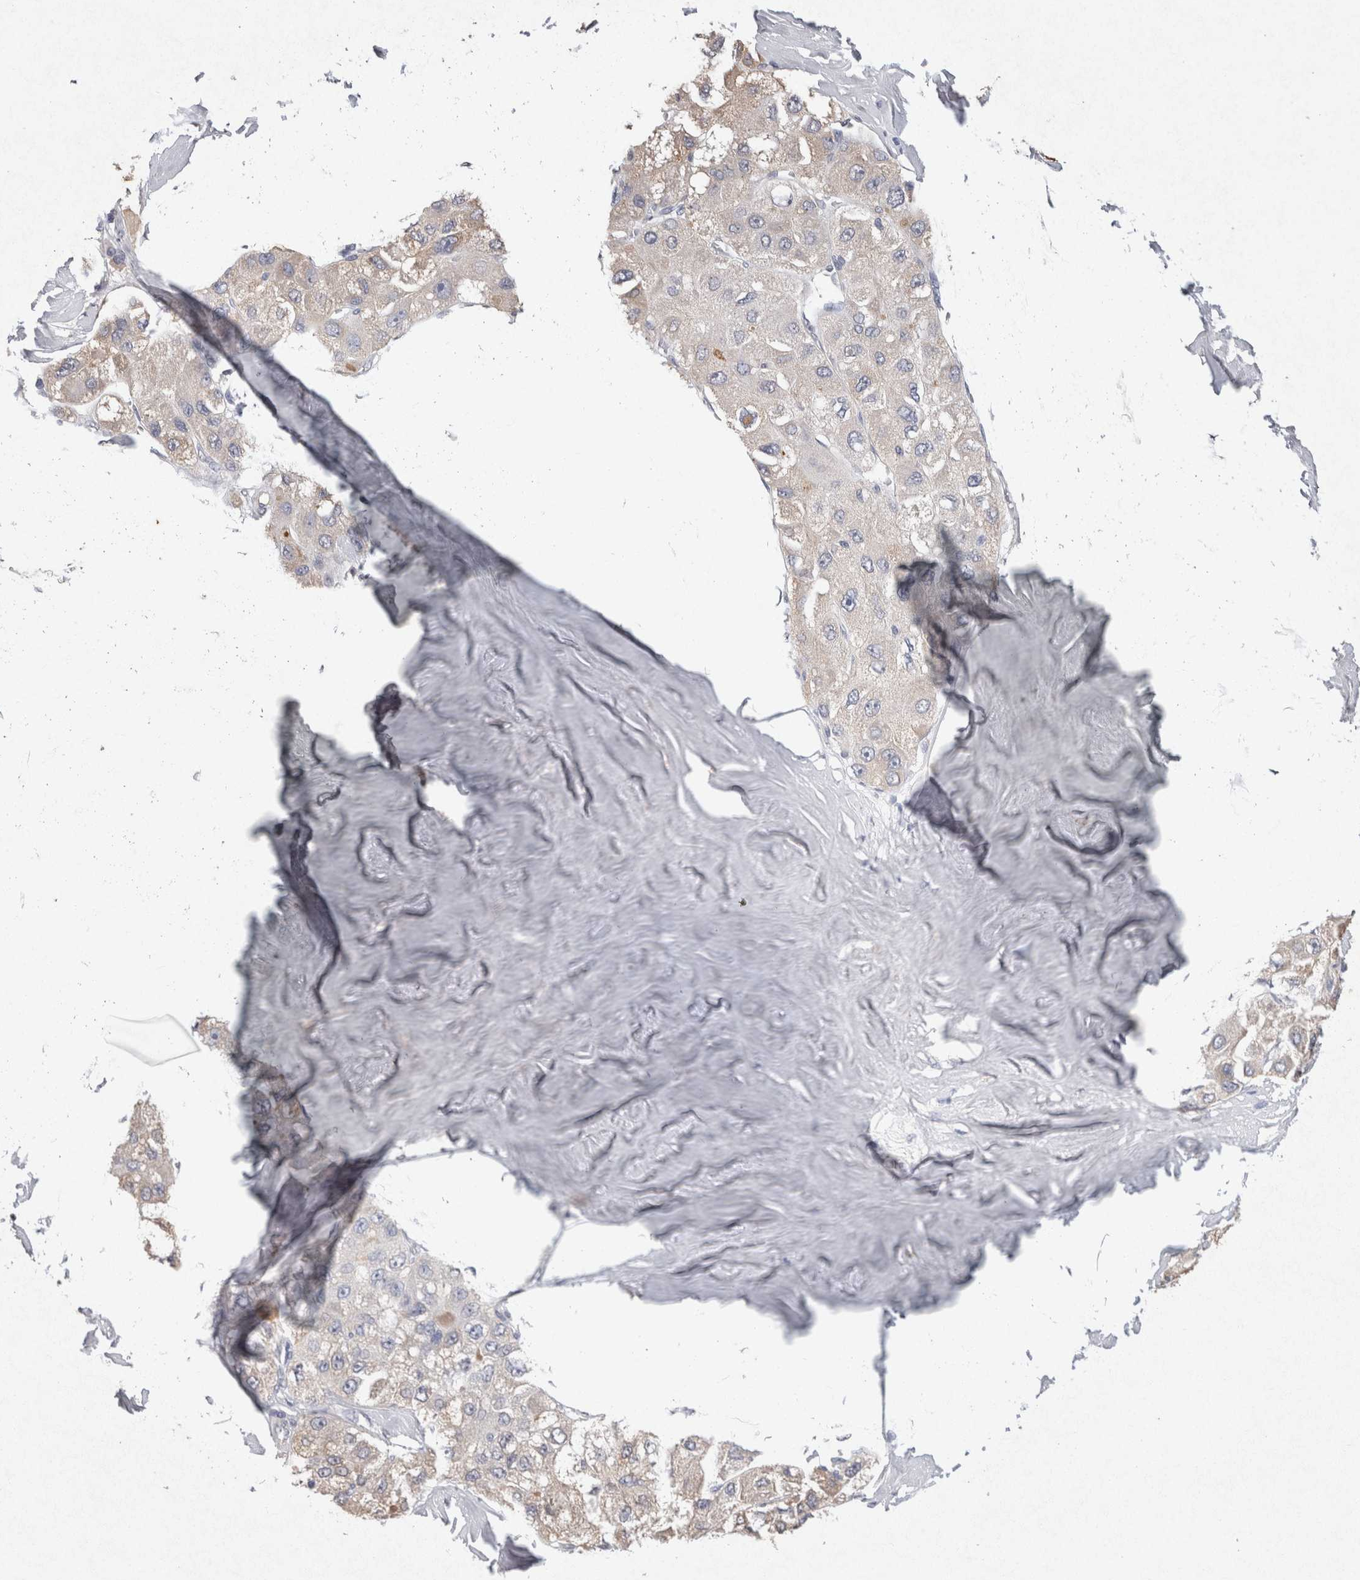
{"staining": {"intensity": "negative", "quantity": "none", "location": "none"}, "tissue": "liver cancer", "cell_type": "Tumor cells", "image_type": "cancer", "snomed": [{"axis": "morphology", "description": "Carcinoma, Hepatocellular, NOS"}, {"axis": "topography", "description": "Liver"}], "caption": "A photomicrograph of human hepatocellular carcinoma (liver) is negative for staining in tumor cells.", "gene": "FABP7", "patient": {"sex": "male", "age": 80}}